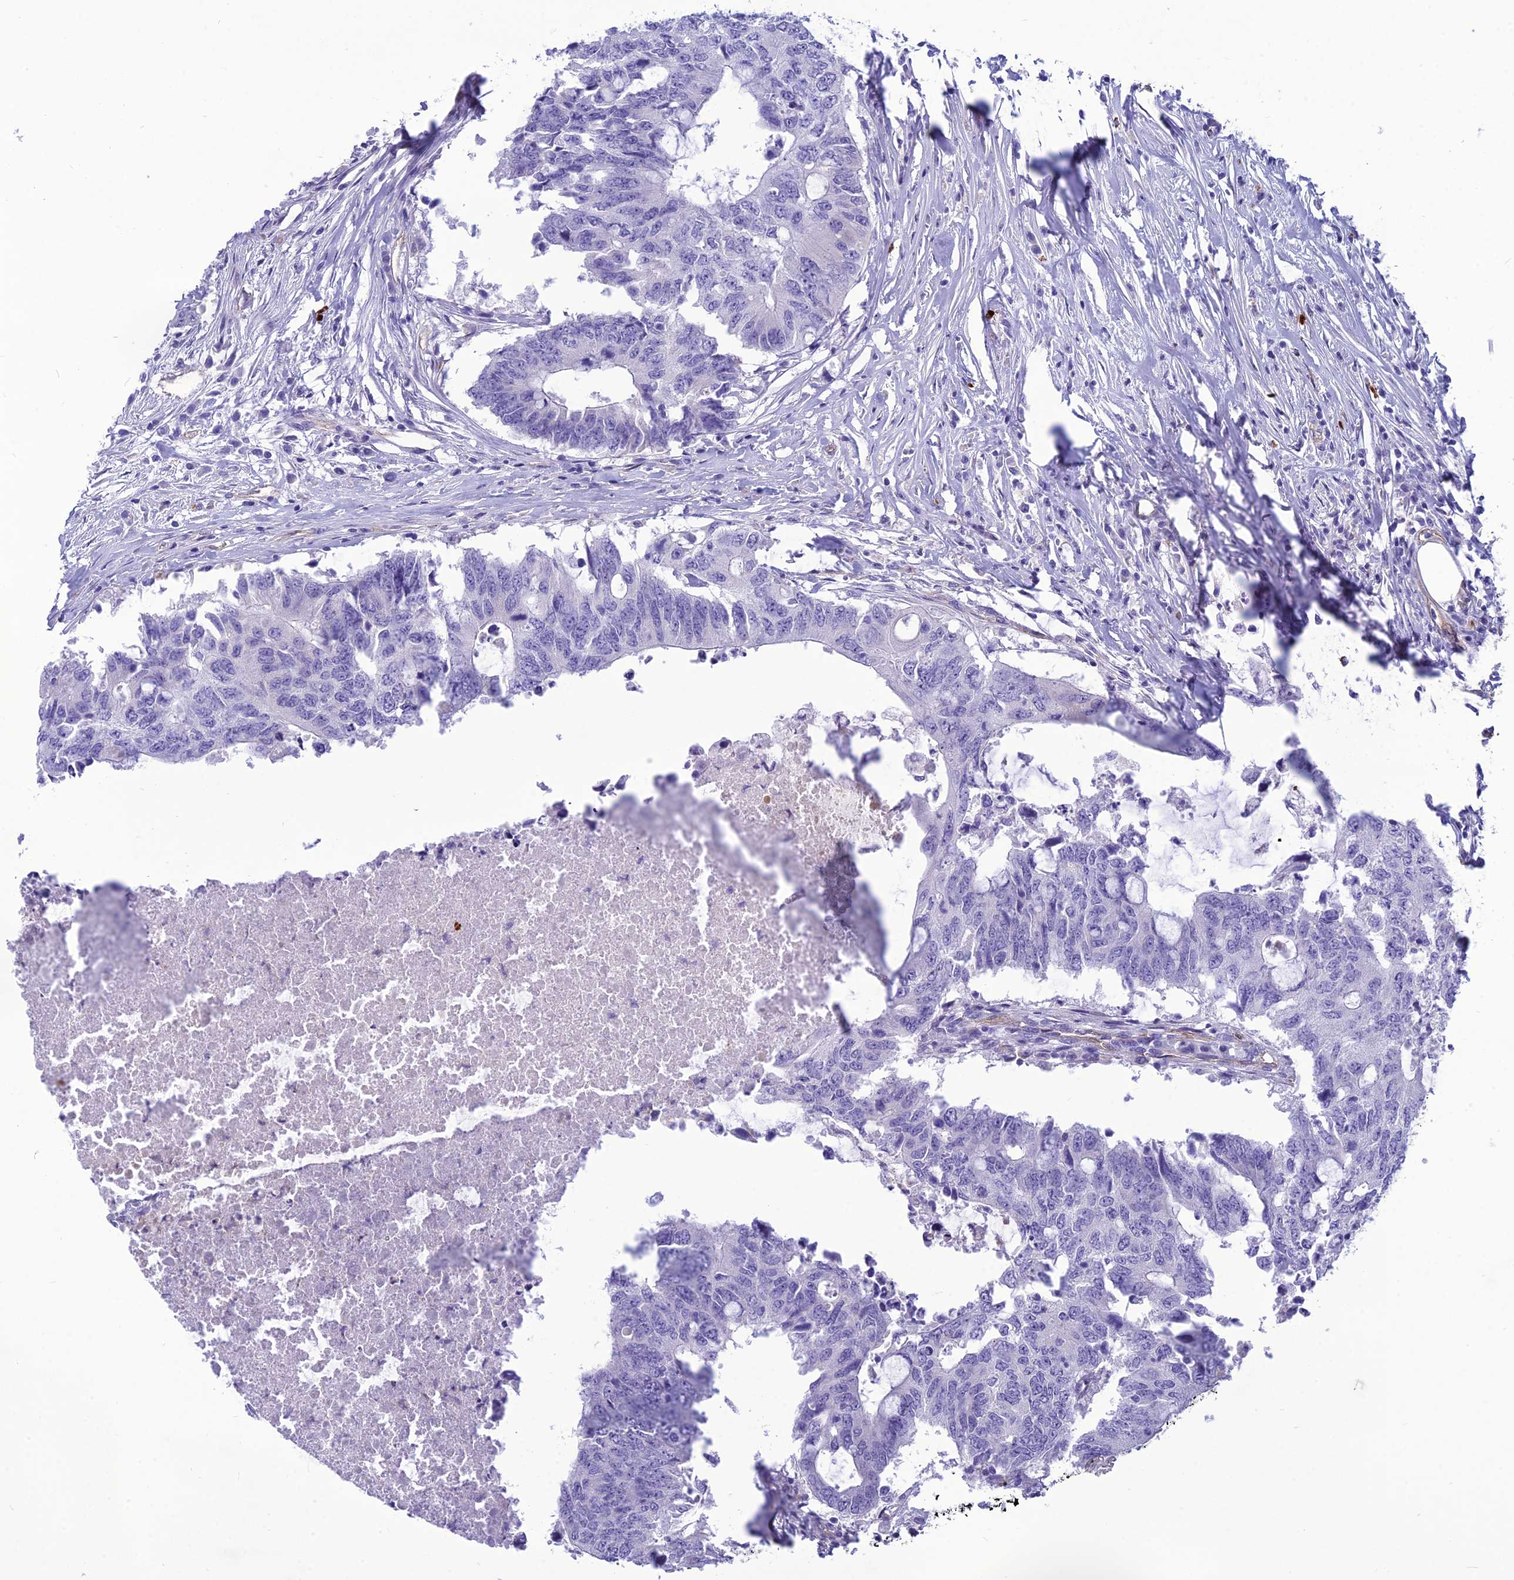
{"staining": {"intensity": "negative", "quantity": "none", "location": "none"}, "tissue": "colorectal cancer", "cell_type": "Tumor cells", "image_type": "cancer", "snomed": [{"axis": "morphology", "description": "Adenocarcinoma, NOS"}, {"axis": "topography", "description": "Colon"}], "caption": "This is an immunohistochemistry histopathology image of colorectal cancer (adenocarcinoma). There is no positivity in tumor cells.", "gene": "BBS7", "patient": {"sex": "male", "age": 71}}